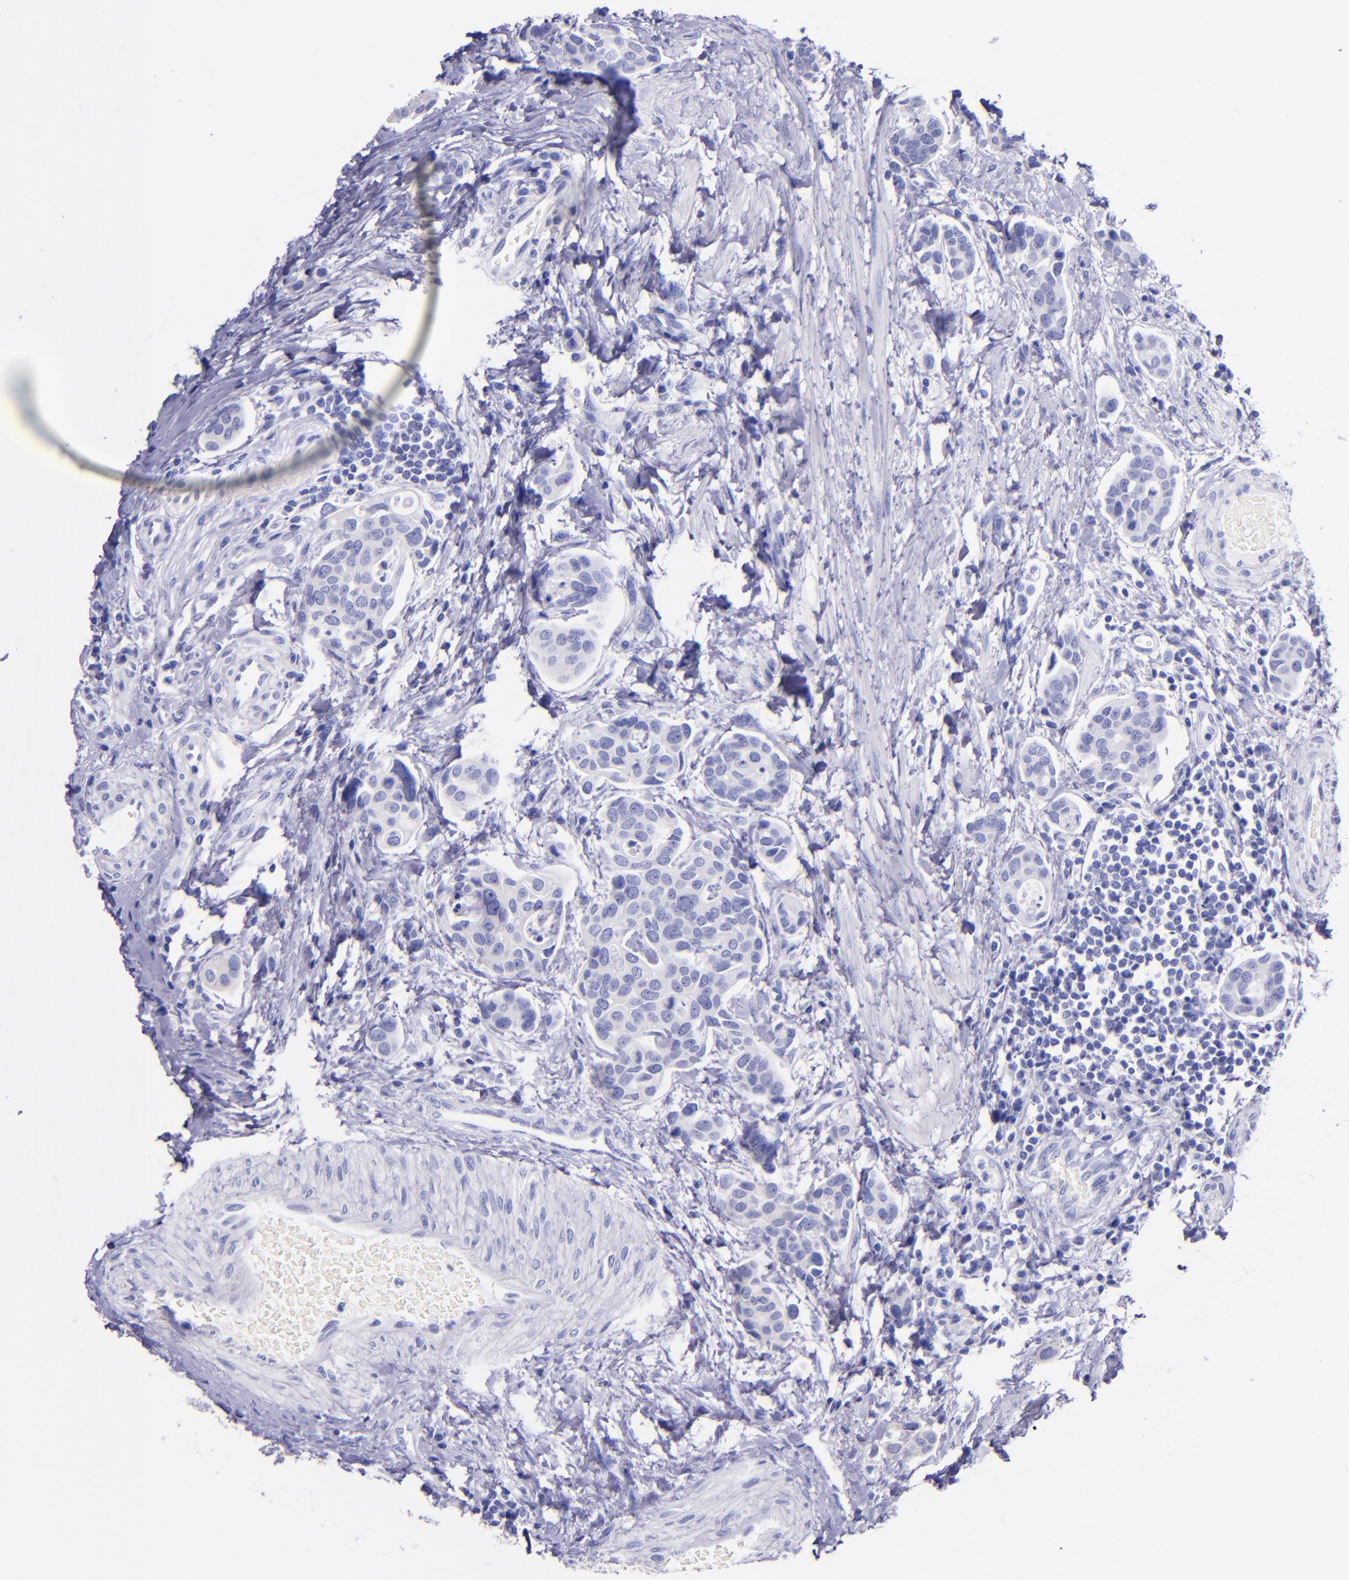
{"staining": {"intensity": "negative", "quantity": "none", "location": "none"}, "tissue": "urothelial cancer", "cell_type": "Tumor cells", "image_type": "cancer", "snomed": [{"axis": "morphology", "description": "Urothelial carcinoma, High grade"}, {"axis": "topography", "description": "Urinary bladder"}], "caption": "Protein analysis of urothelial cancer demonstrates no significant expression in tumor cells. (DAB (3,3'-diaminobenzidine) IHC, high magnification).", "gene": "KRT4", "patient": {"sex": "male", "age": 78}}